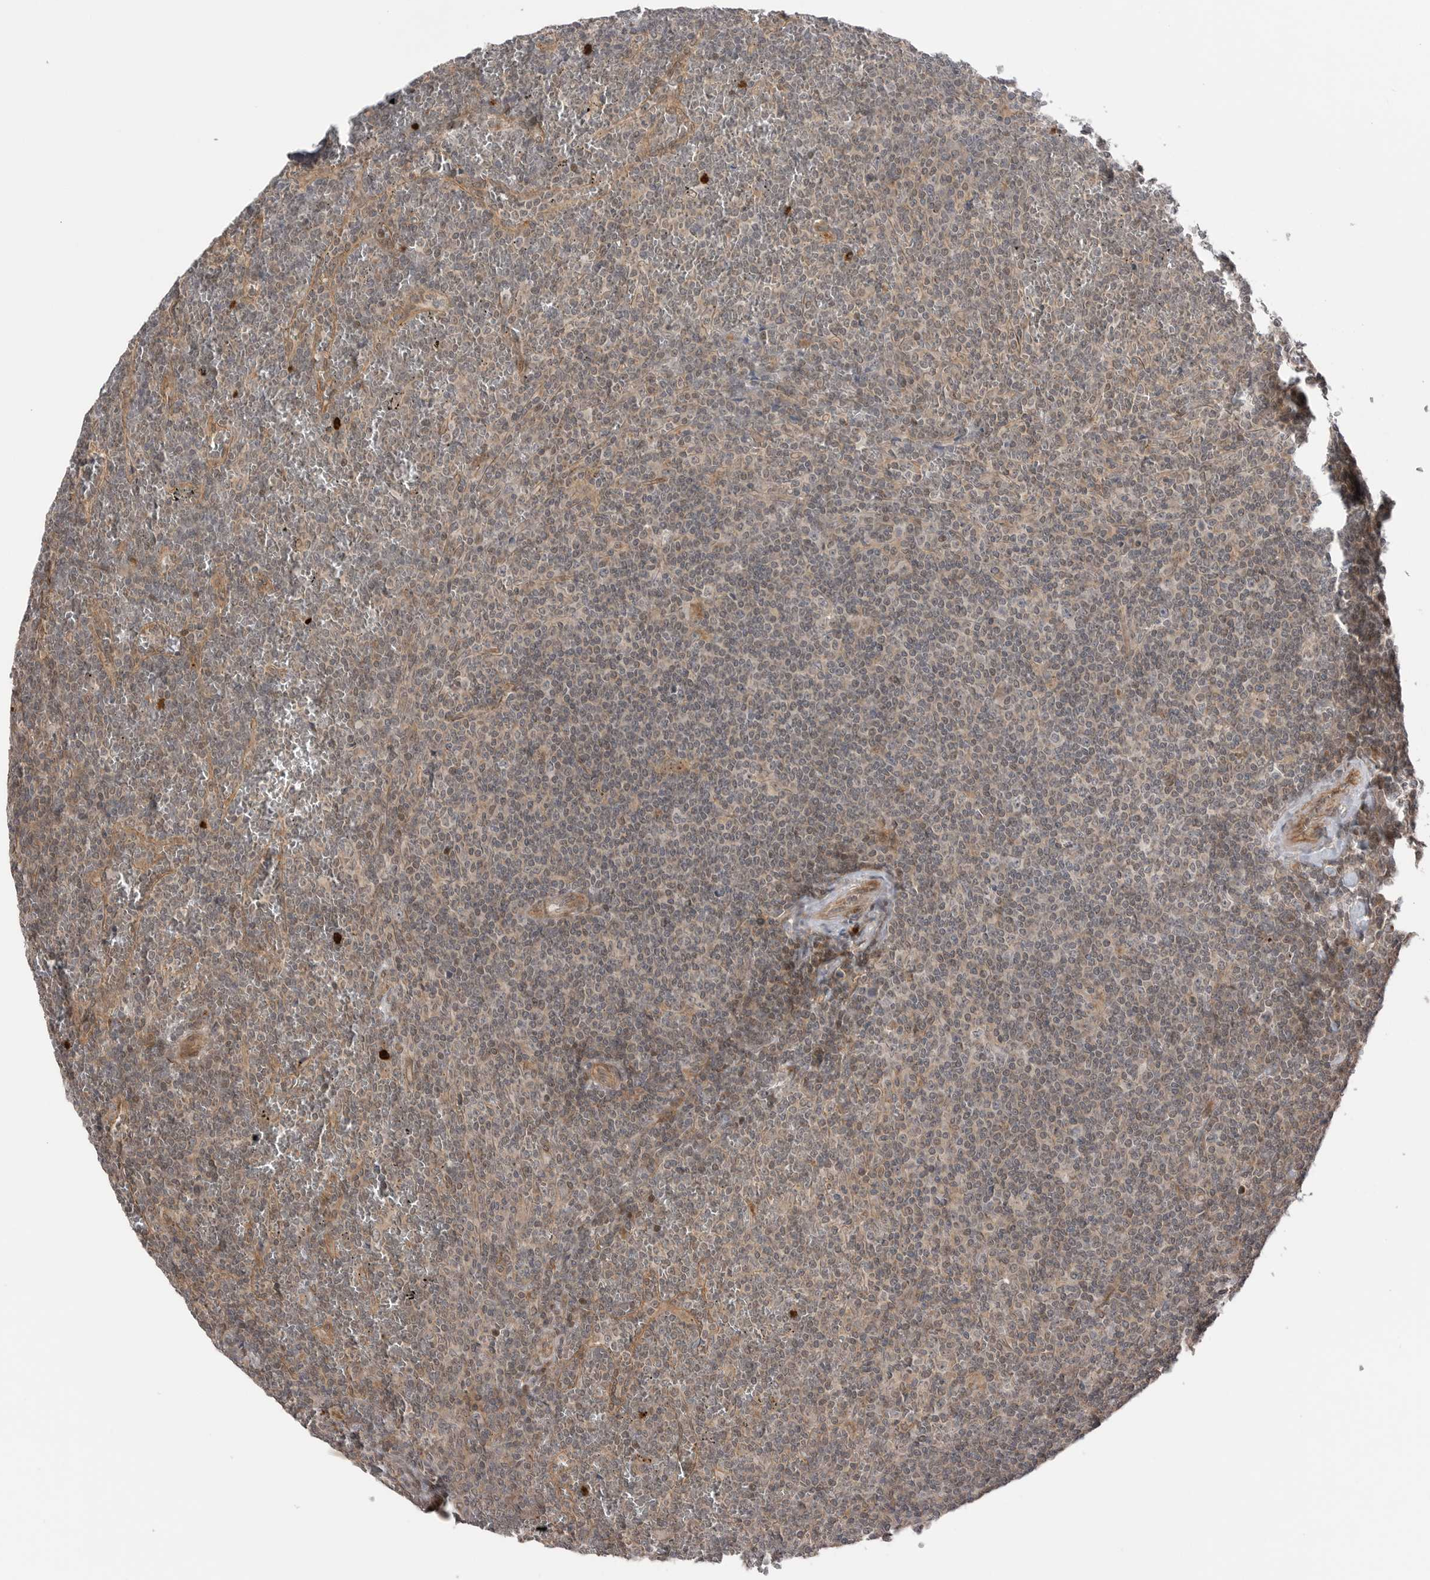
{"staining": {"intensity": "weak", "quantity": "<25%", "location": "cytoplasmic/membranous"}, "tissue": "lymphoma", "cell_type": "Tumor cells", "image_type": "cancer", "snomed": [{"axis": "morphology", "description": "Malignant lymphoma, non-Hodgkin's type, Low grade"}, {"axis": "topography", "description": "Spleen"}], "caption": "Immunohistochemistry histopathology image of neoplastic tissue: human lymphoma stained with DAB exhibits no significant protein staining in tumor cells.", "gene": "PEAK1", "patient": {"sex": "female", "age": 19}}